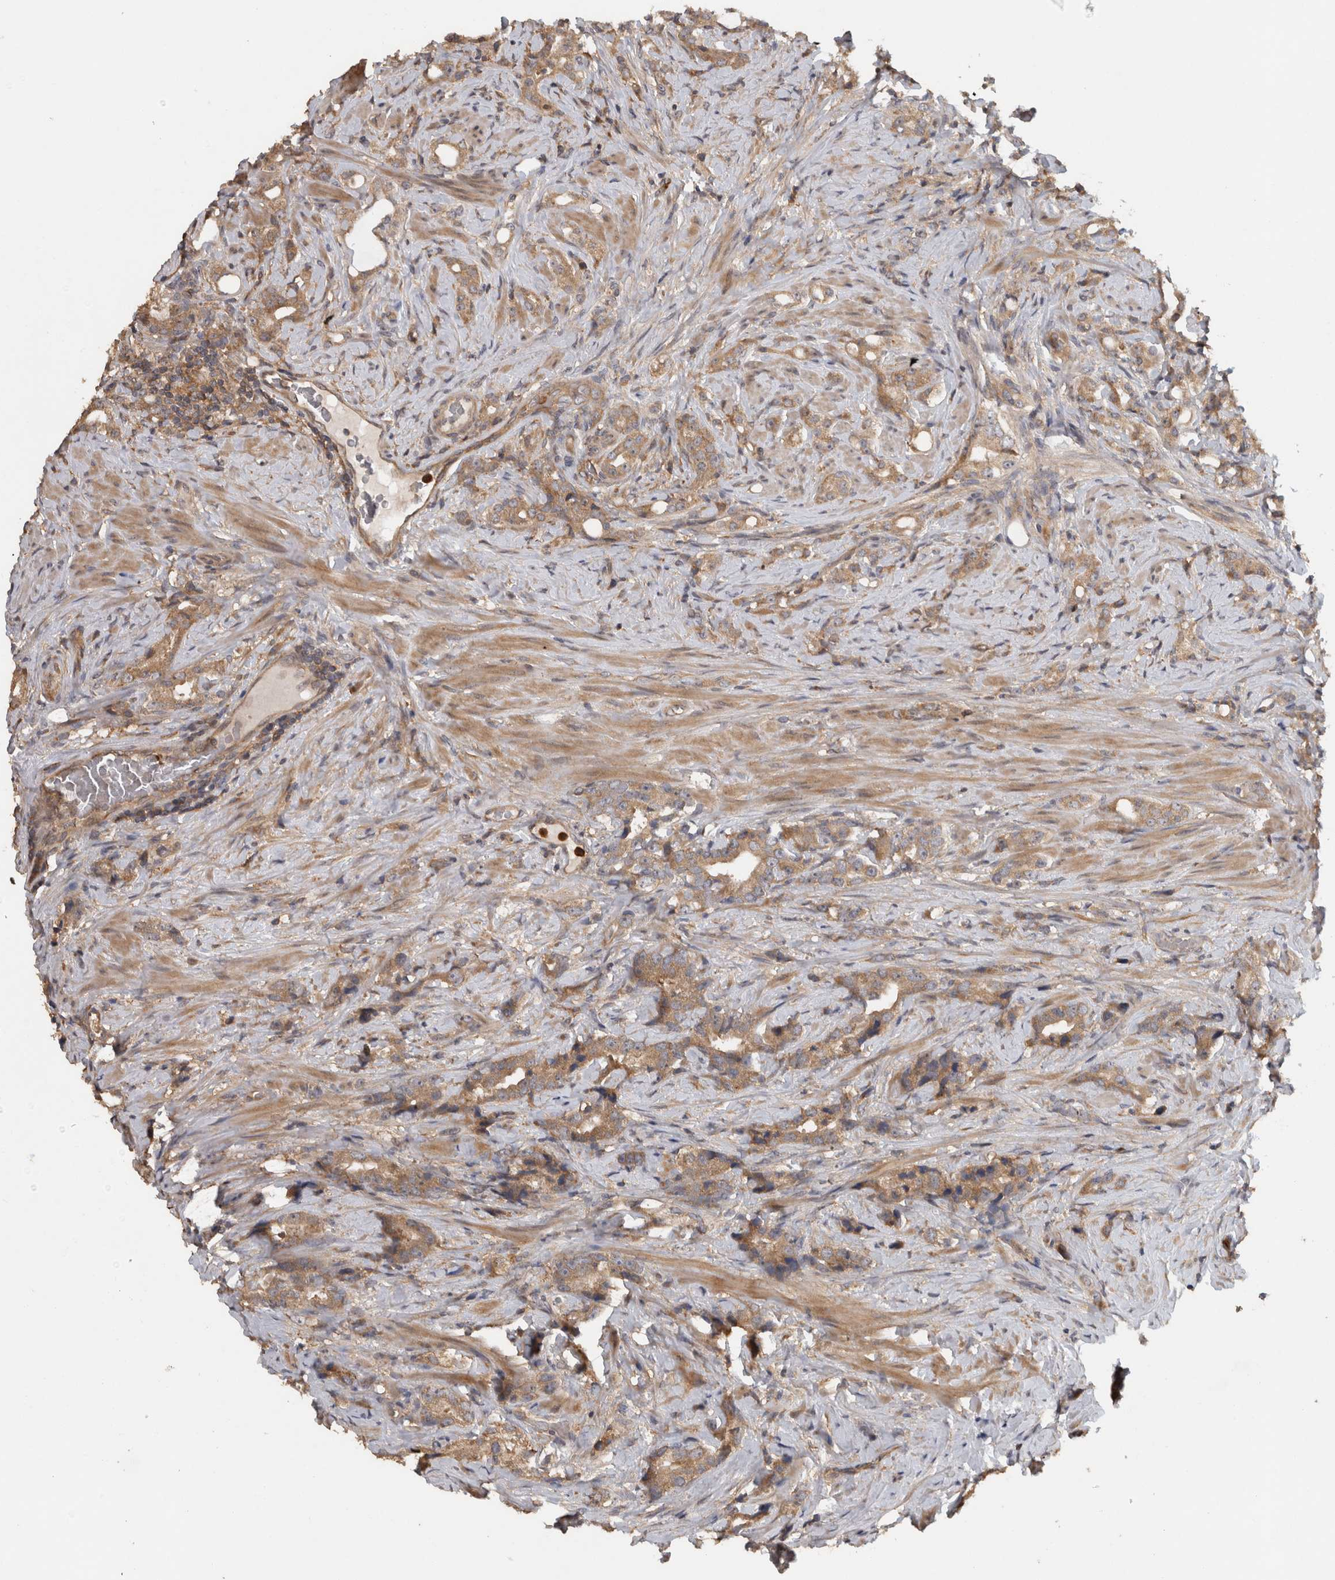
{"staining": {"intensity": "moderate", "quantity": ">75%", "location": "cytoplasmic/membranous"}, "tissue": "prostate cancer", "cell_type": "Tumor cells", "image_type": "cancer", "snomed": [{"axis": "morphology", "description": "Adenocarcinoma, High grade"}, {"axis": "topography", "description": "Prostate"}], "caption": "About >75% of tumor cells in prostate cancer show moderate cytoplasmic/membranous protein staining as visualized by brown immunohistochemical staining.", "gene": "VEPH1", "patient": {"sex": "male", "age": 63}}